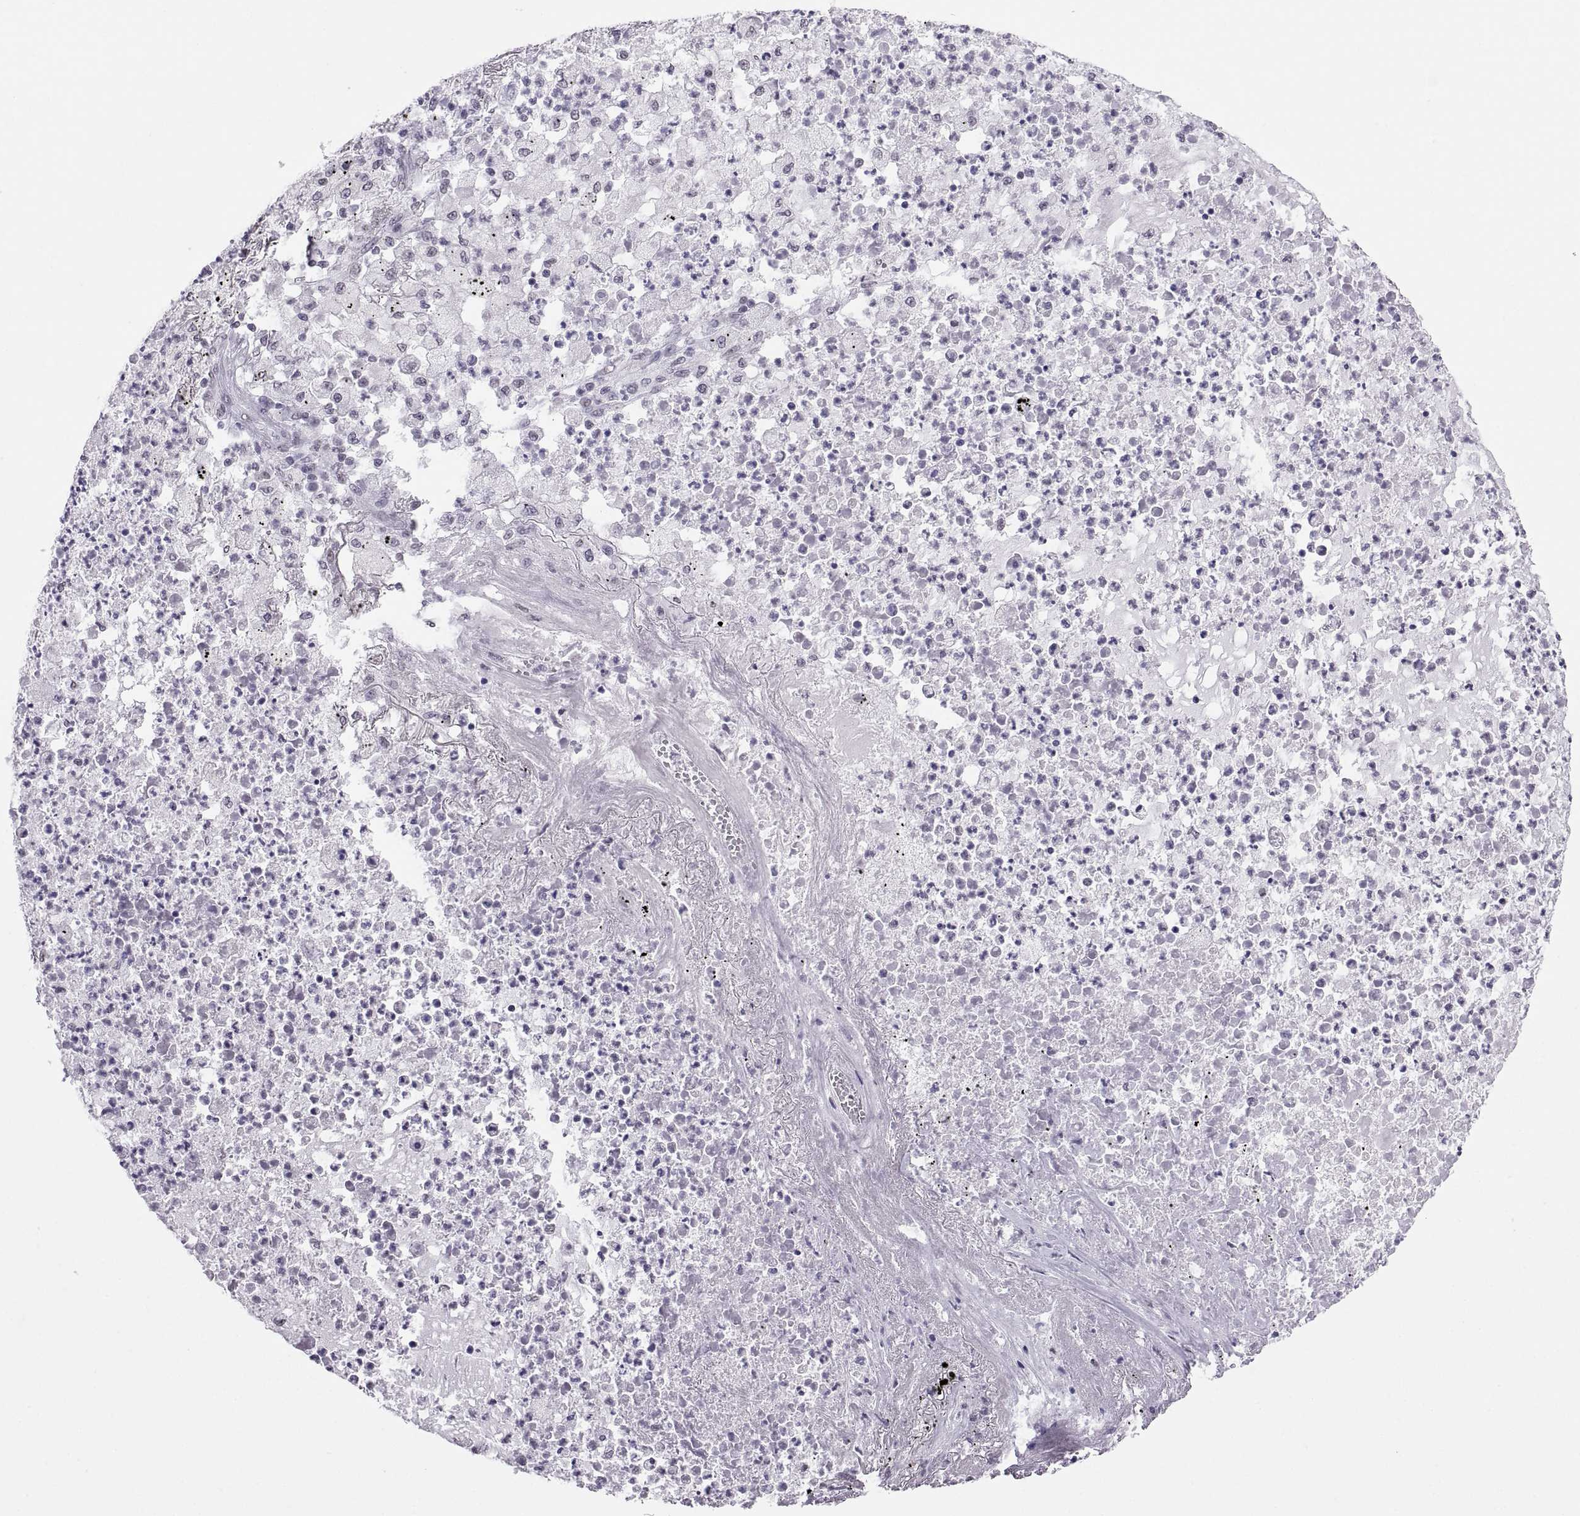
{"staining": {"intensity": "negative", "quantity": "none", "location": "none"}, "tissue": "lung cancer", "cell_type": "Tumor cells", "image_type": "cancer", "snomed": [{"axis": "morphology", "description": "Adenocarcinoma, NOS"}, {"axis": "topography", "description": "Lung"}], "caption": "Human adenocarcinoma (lung) stained for a protein using immunohistochemistry (IHC) demonstrates no staining in tumor cells.", "gene": "CARTPT", "patient": {"sex": "female", "age": 73}}